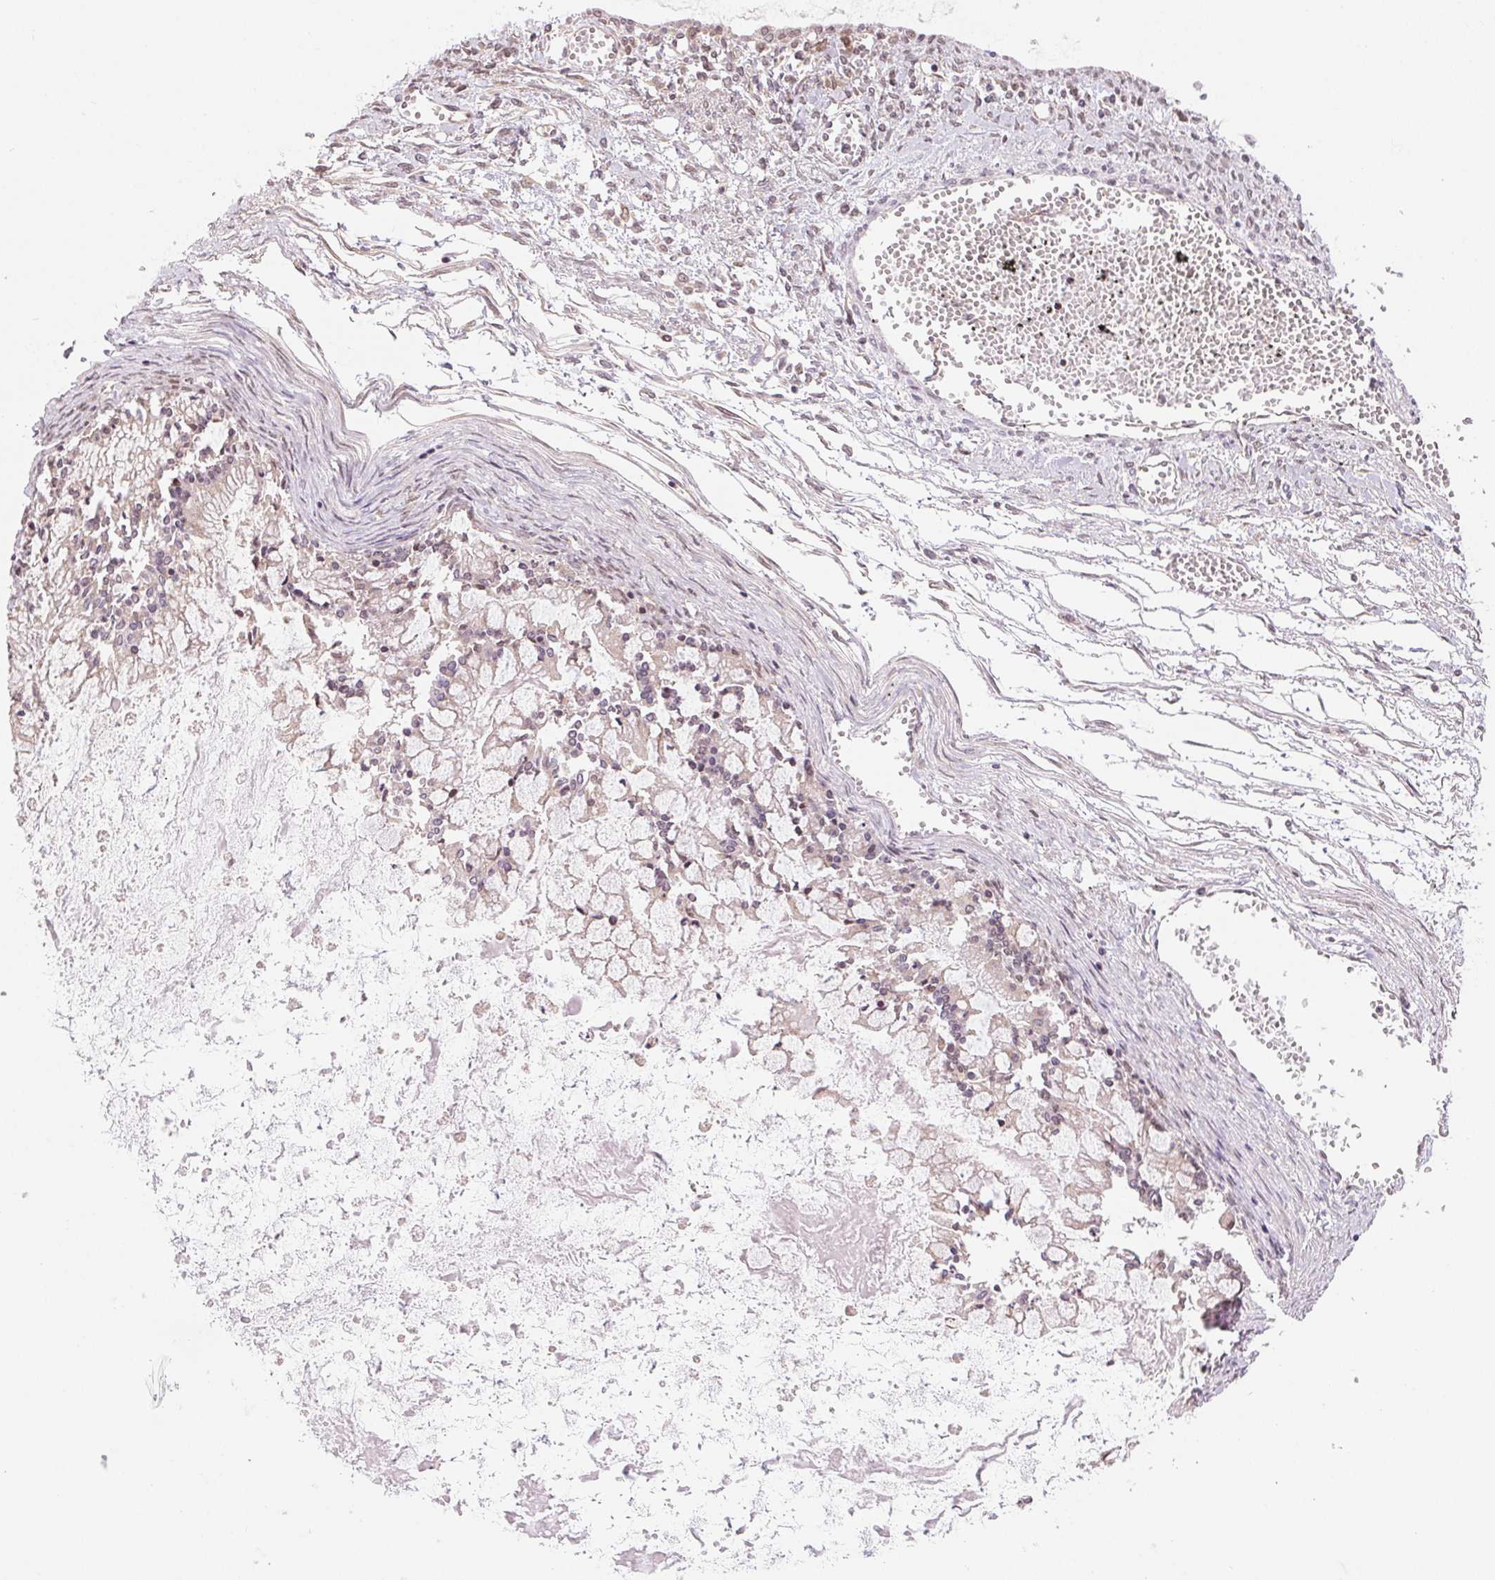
{"staining": {"intensity": "weak", "quantity": "25%-75%", "location": "nuclear"}, "tissue": "ovarian cancer", "cell_type": "Tumor cells", "image_type": "cancer", "snomed": [{"axis": "morphology", "description": "Cystadenocarcinoma, mucinous, NOS"}, {"axis": "topography", "description": "Ovary"}], "caption": "About 25%-75% of tumor cells in human ovarian mucinous cystadenocarcinoma demonstrate weak nuclear protein expression as visualized by brown immunohistochemical staining.", "gene": "GRHL3", "patient": {"sex": "female", "age": 67}}